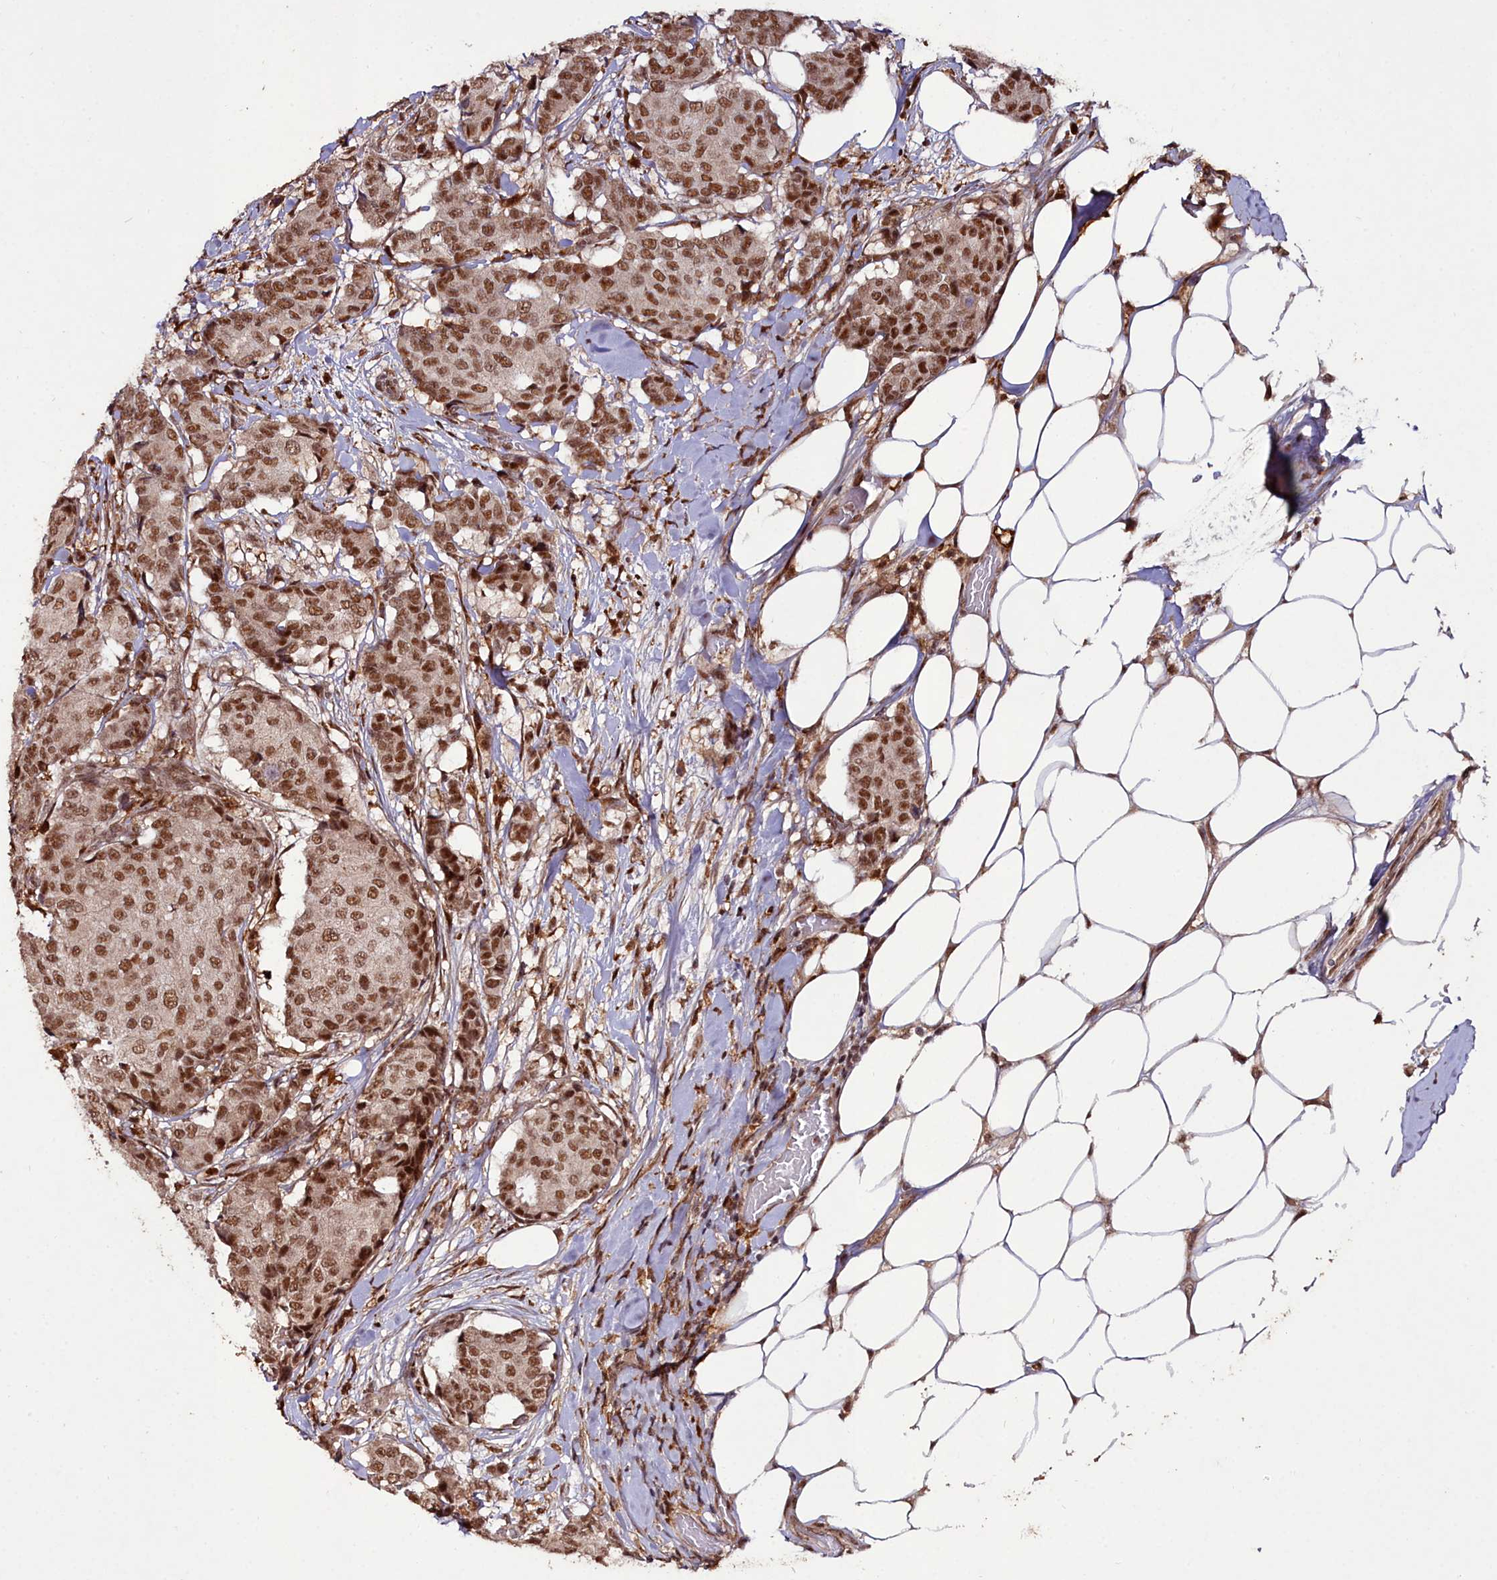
{"staining": {"intensity": "strong", "quantity": ">75%", "location": "nuclear"}, "tissue": "breast cancer", "cell_type": "Tumor cells", "image_type": "cancer", "snomed": [{"axis": "morphology", "description": "Duct carcinoma"}, {"axis": "topography", "description": "Breast"}], "caption": "Tumor cells demonstrate strong nuclear expression in approximately >75% of cells in breast cancer (invasive ductal carcinoma). (brown staining indicates protein expression, while blue staining denotes nuclei).", "gene": "CXXC1", "patient": {"sex": "female", "age": 75}}